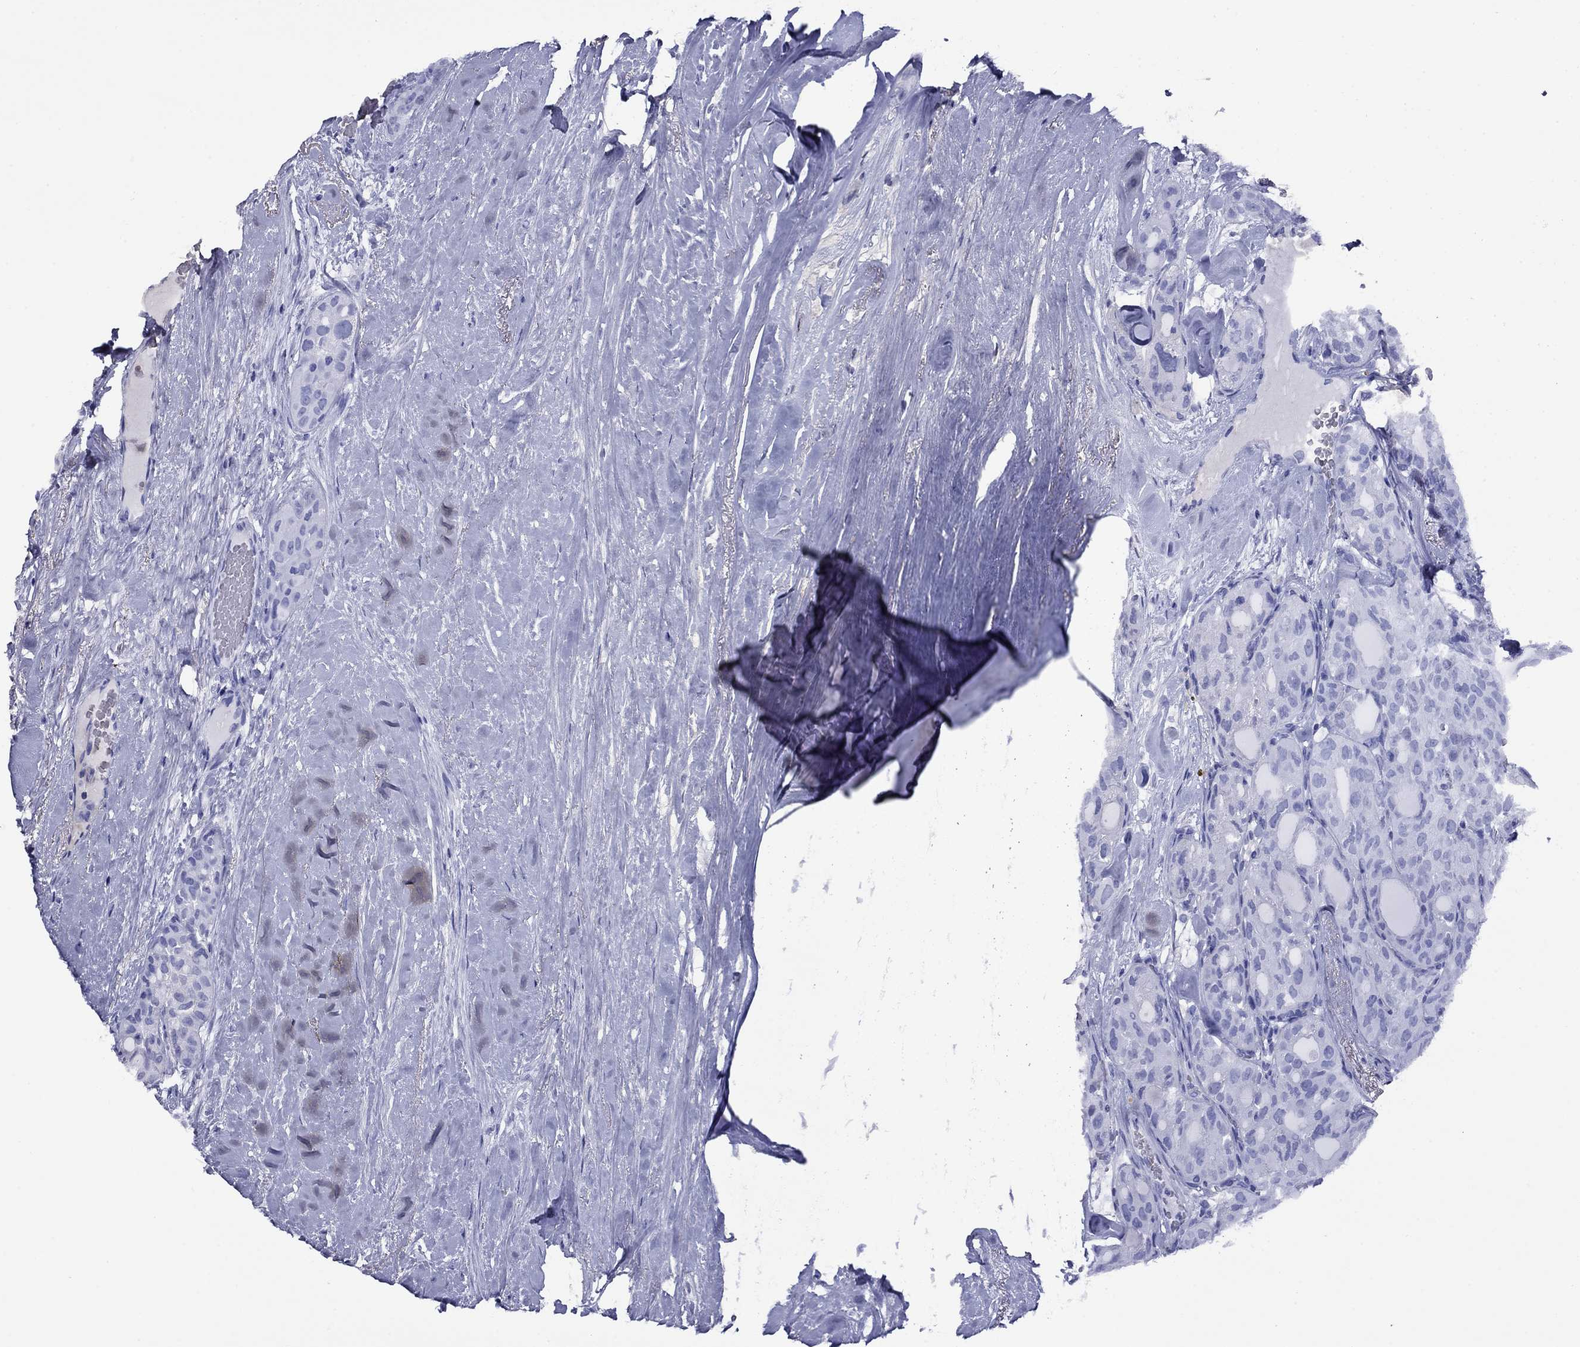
{"staining": {"intensity": "negative", "quantity": "none", "location": "none"}, "tissue": "thyroid cancer", "cell_type": "Tumor cells", "image_type": "cancer", "snomed": [{"axis": "morphology", "description": "Follicular adenoma carcinoma, NOS"}, {"axis": "topography", "description": "Thyroid gland"}], "caption": "There is no significant expression in tumor cells of thyroid cancer (follicular adenoma carcinoma).", "gene": "APOA2", "patient": {"sex": "male", "age": 75}}